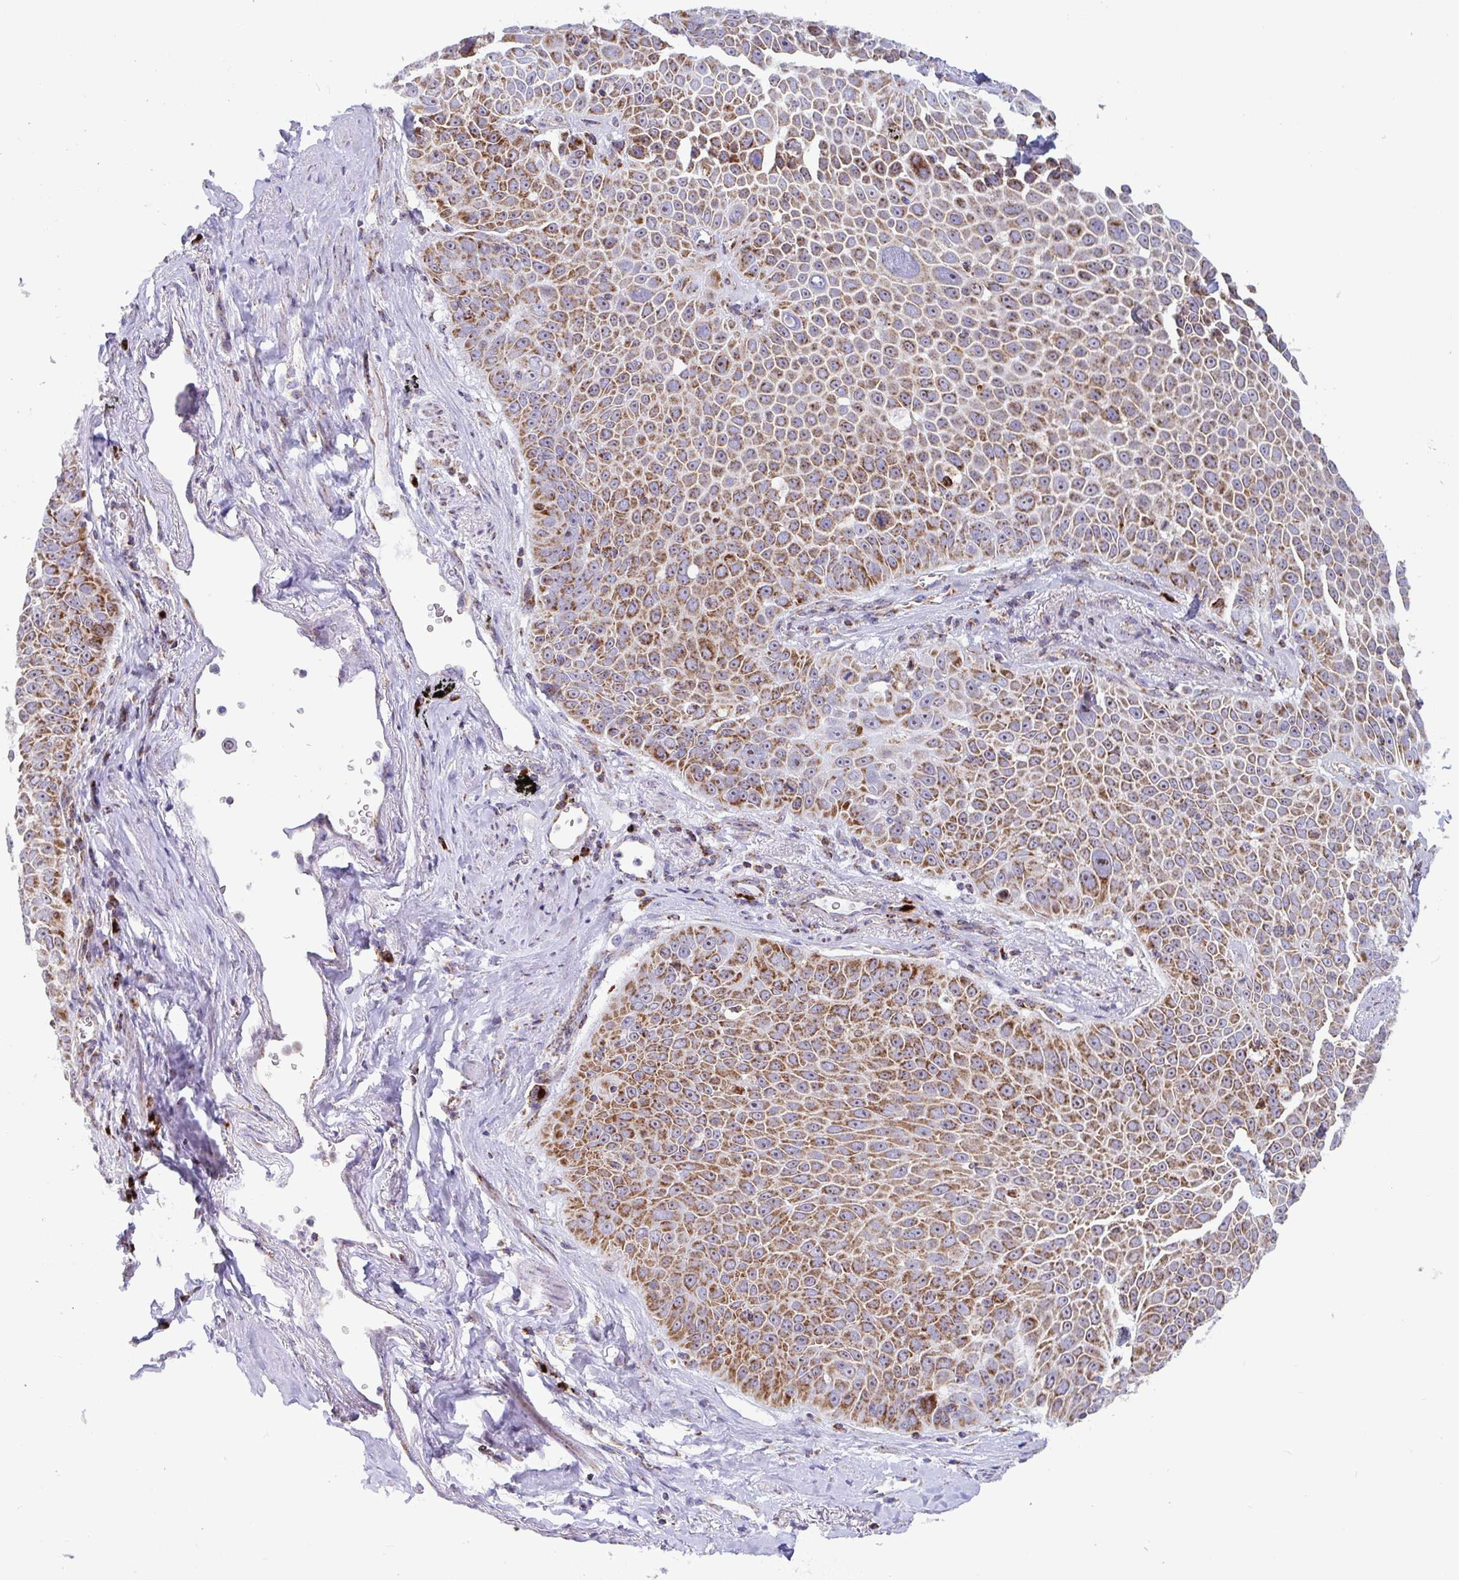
{"staining": {"intensity": "moderate", "quantity": ">75%", "location": "cytoplasmic/membranous"}, "tissue": "lung cancer", "cell_type": "Tumor cells", "image_type": "cancer", "snomed": [{"axis": "morphology", "description": "Squamous cell carcinoma, NOS"}, {"axis": "morphology", "description": "Squamous cell carcinoma, metastatic, NOS"}, {"axis": "topography", "description": "Lymph node"}, {"axis": "topography", "description": "Lung"}], "caption": "A medium amount of moderate cytoplasmic/membranous positivity is appreciated in approximately >75% of tumor cells in metastatic squamous cell carcinoma (lung) tissue. Using DAB (brown) and hematoxylin (blue) stains, captured at high magnification using brightfield microscopy.", "gene": "ATP5MJ", "patient": {"sex": "female", "age": 62}}